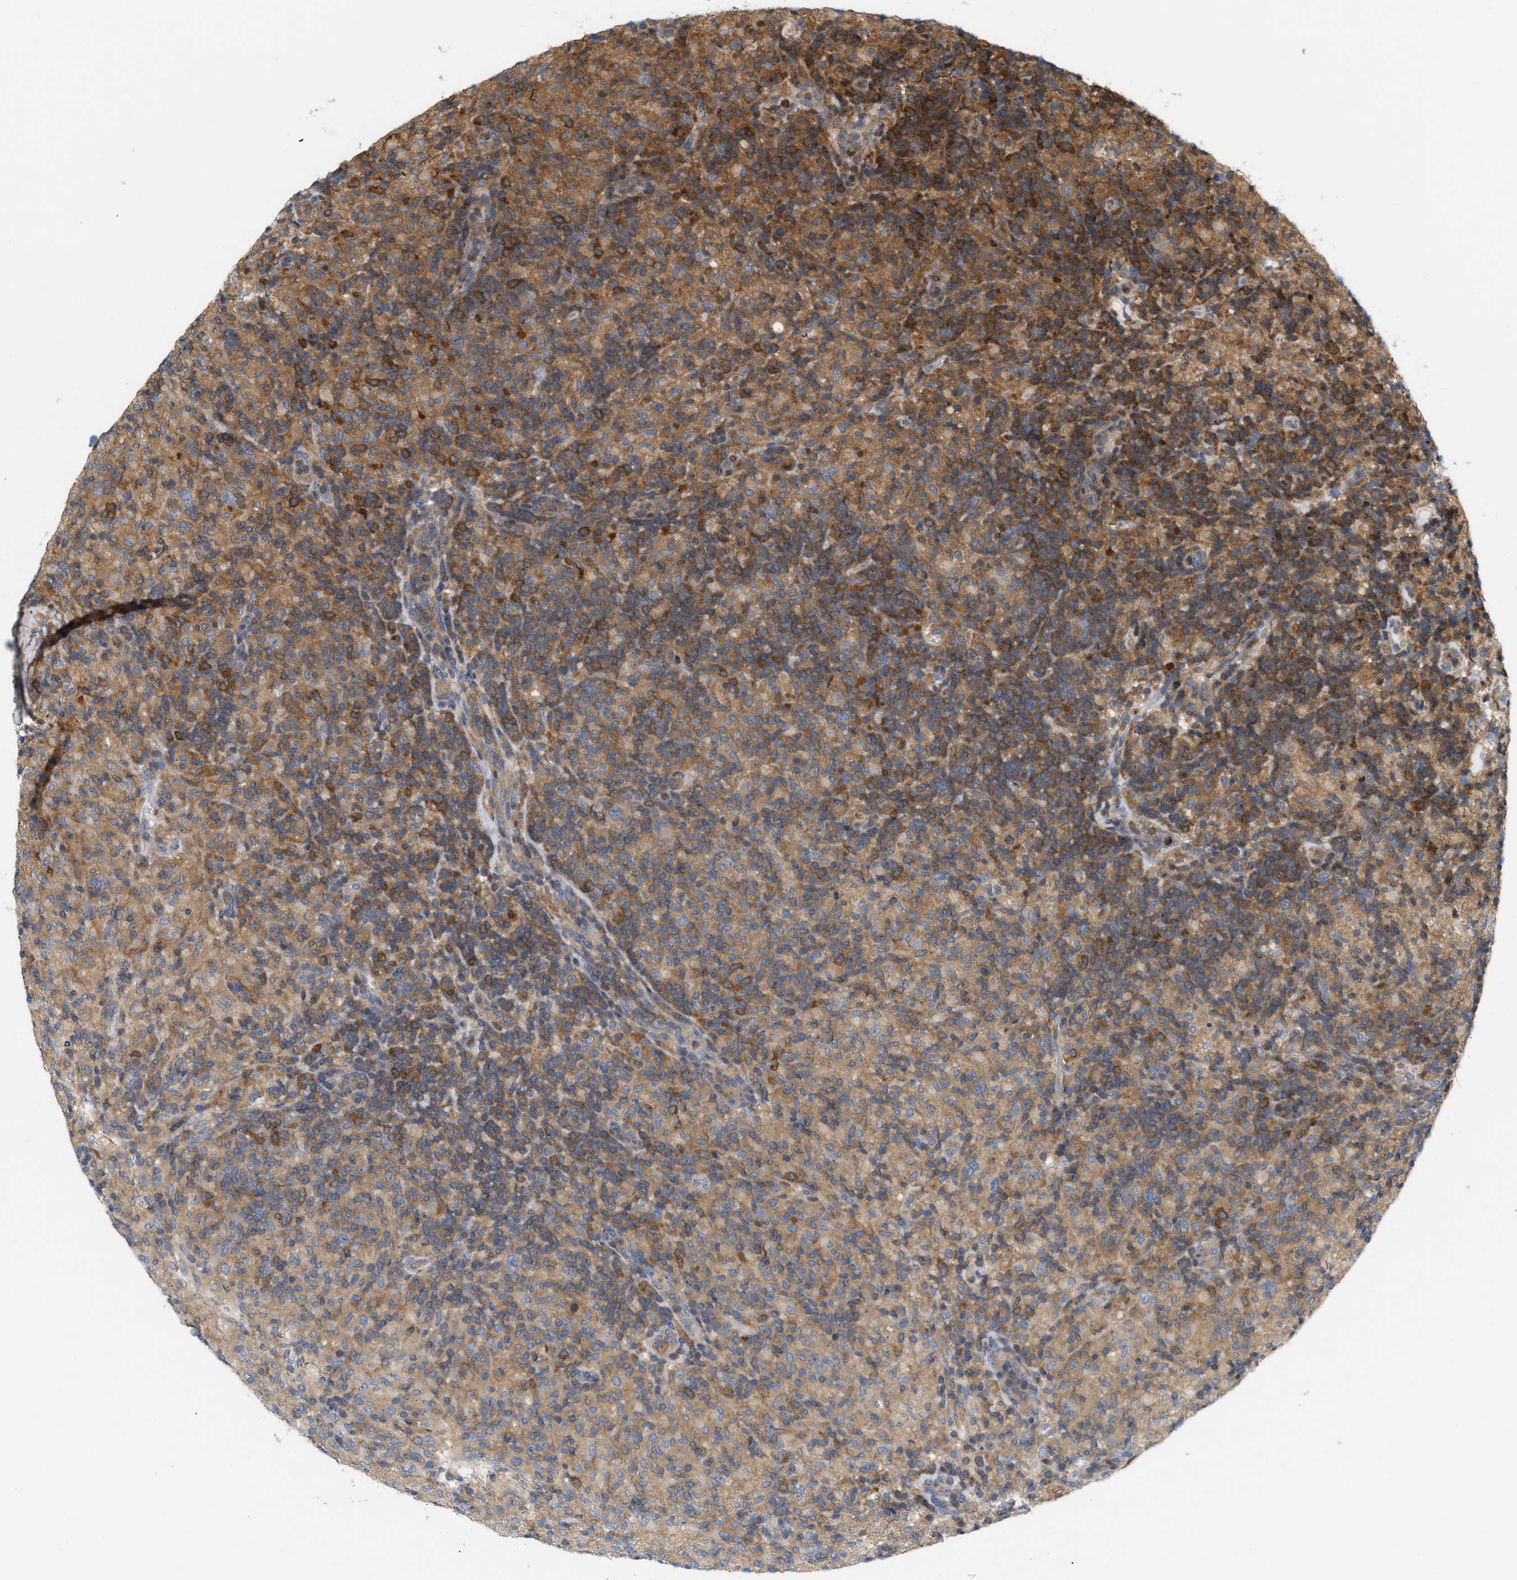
{"staining": {"intensity": "moderate", "quantity": ">75%", "location": "cytoplasmic/membranous"}, "tissue": "lymphoma", "cell_type": "Tumor cells", "image_type": "cancer", "snomed": [{"axis": "morphology", "description": "Hodgkin's disease, NOS"}, {"axis": "topography", "description": "Lymph node"}], "caption": "A photomicrograph of lymphoma stained for a protein reveals moderate cytoplasmic/membranous brown staining in tumor cells.", "gene": "DBNL", "patient": {"sex": "male", "age": 70}}